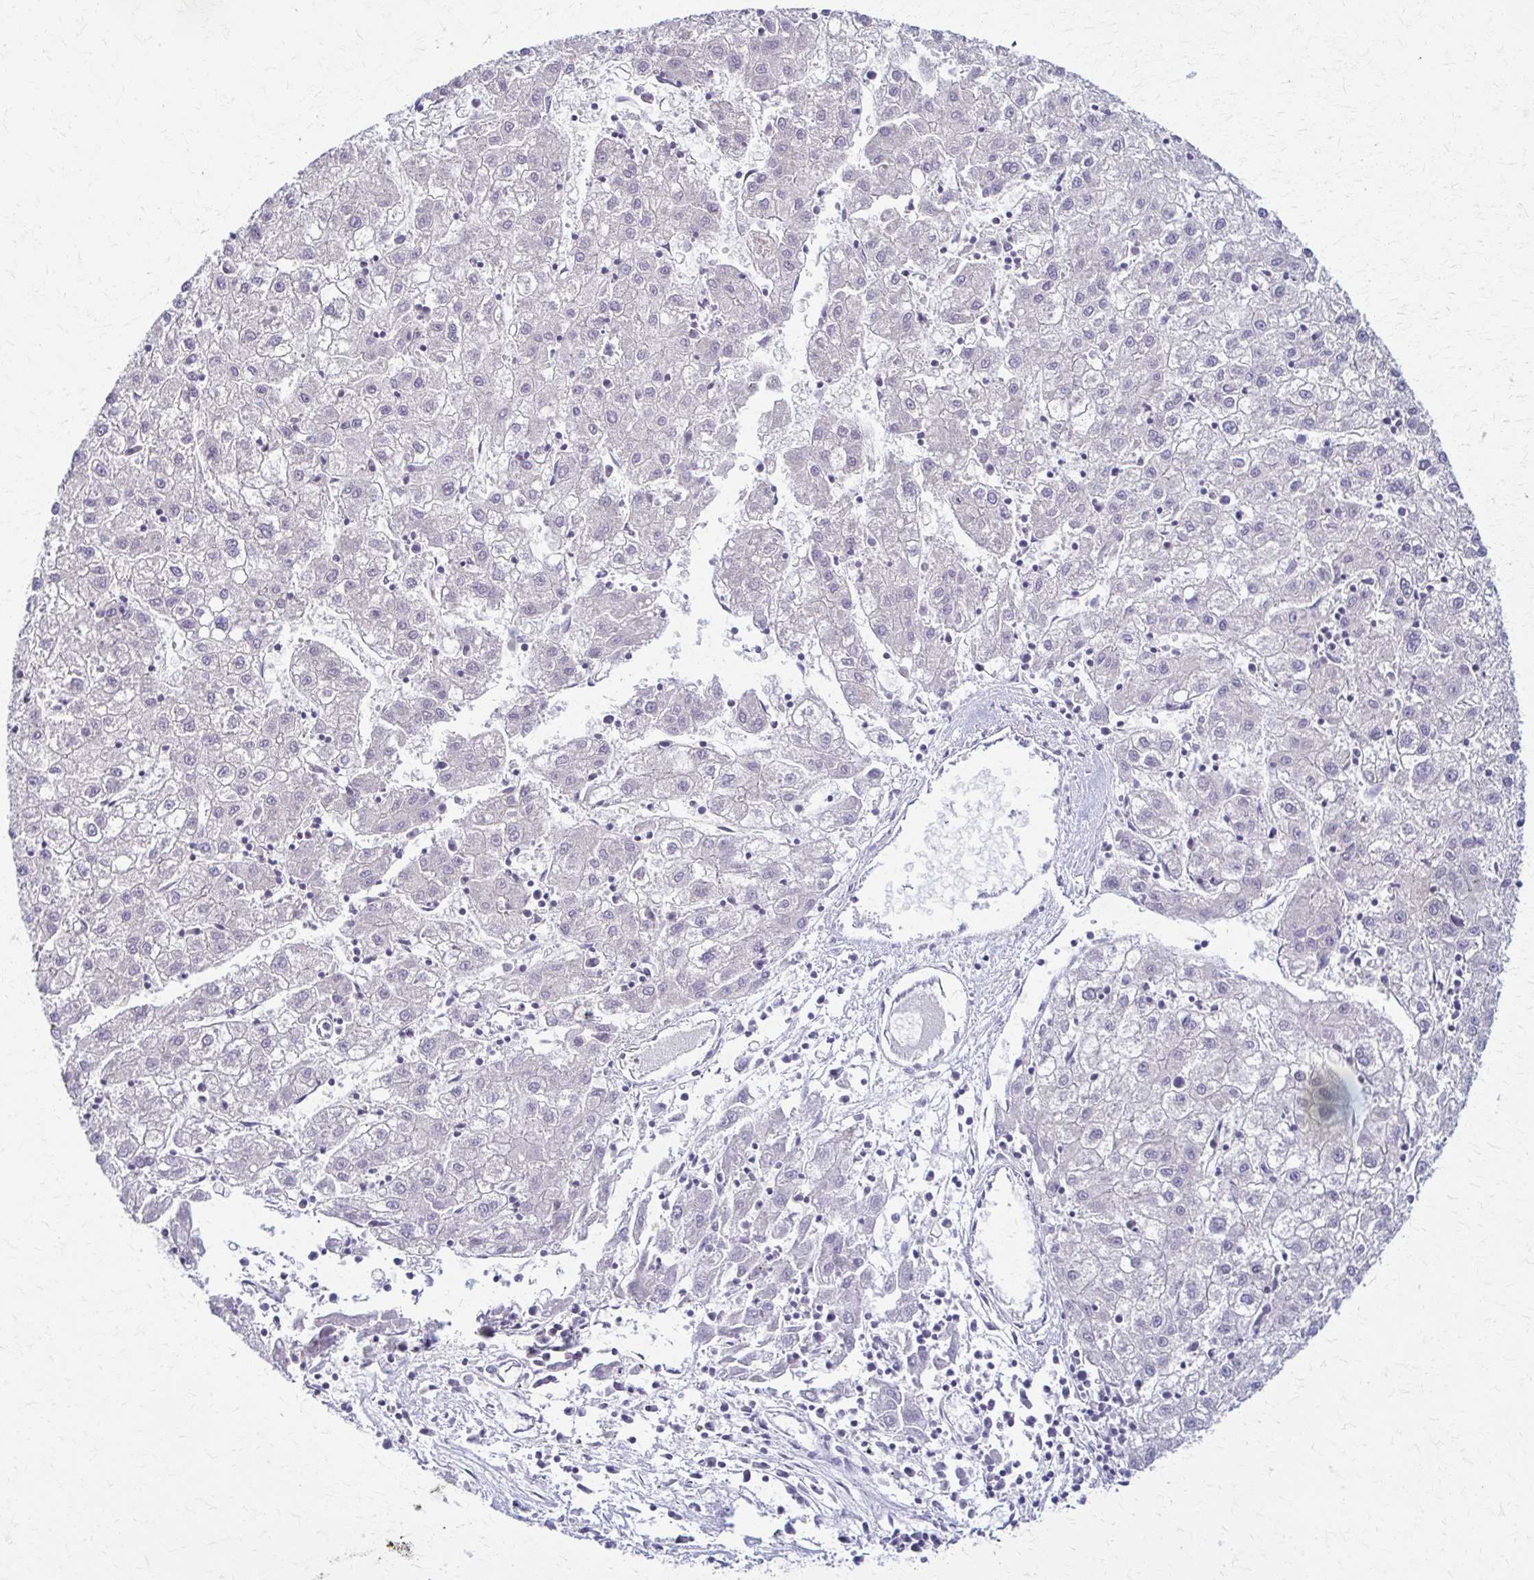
{"staining": {"intensity": "negative", "quantity": "none", "location": "none"}, "tissue": "liver cancer", "cell_type": "Tumor cells", "image_type": "cancer", "snomed": [{"axis": "morphology", "description": "Carcinoma, Hepatocellular, NOS"}, {"axis": "topography", "description": "Liver"}], "caption": "Liver cancer stained for a protein using immunohistochemistry (IHC) demonstrates no expression tumor cells.", "gene": "PIK3AP1", "patient": {"sex": "male", "age": 72}}